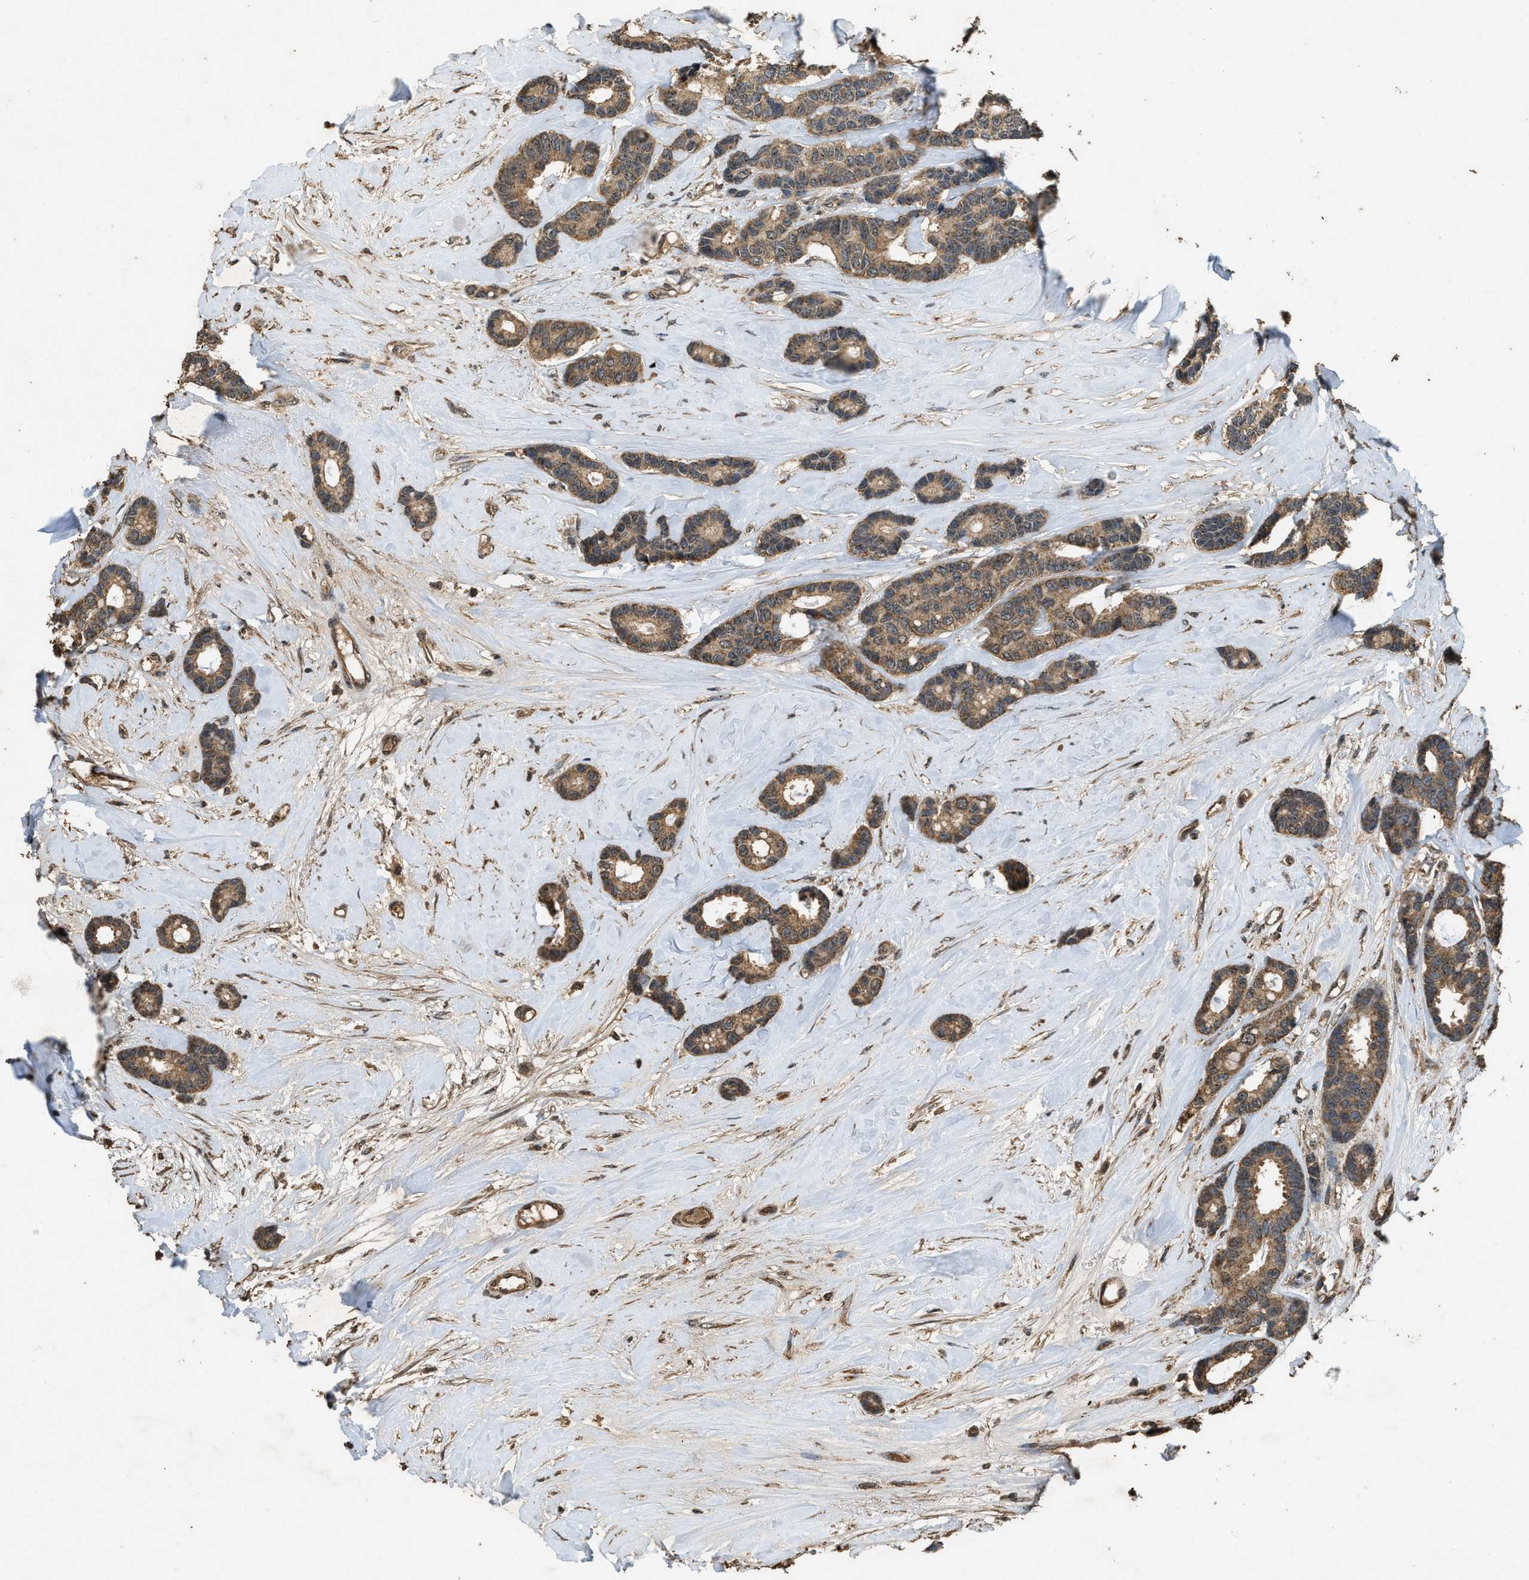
{"staining": {"intensity": "moderate", "quantity": ">75%", "location": "cytoplasmic/membranous"}, "tissue": "breast cancer", "cell_type": "Tumor cells", "image_type": "cancer", "snomed": [{"axis": "morphology", "description": "Duct carcinoma"}, {"axis": "topography", "description": "Breast"}], "caption": "Brown immunohistochemical staining in human infiltrating ductal carcinoma (breast) demonstrates moderate cytoplasmic/membranous staining in approximately >75% of tumor cells.", "gene": "DENND6B", "patient": {"sex": "female", "age": 87}}